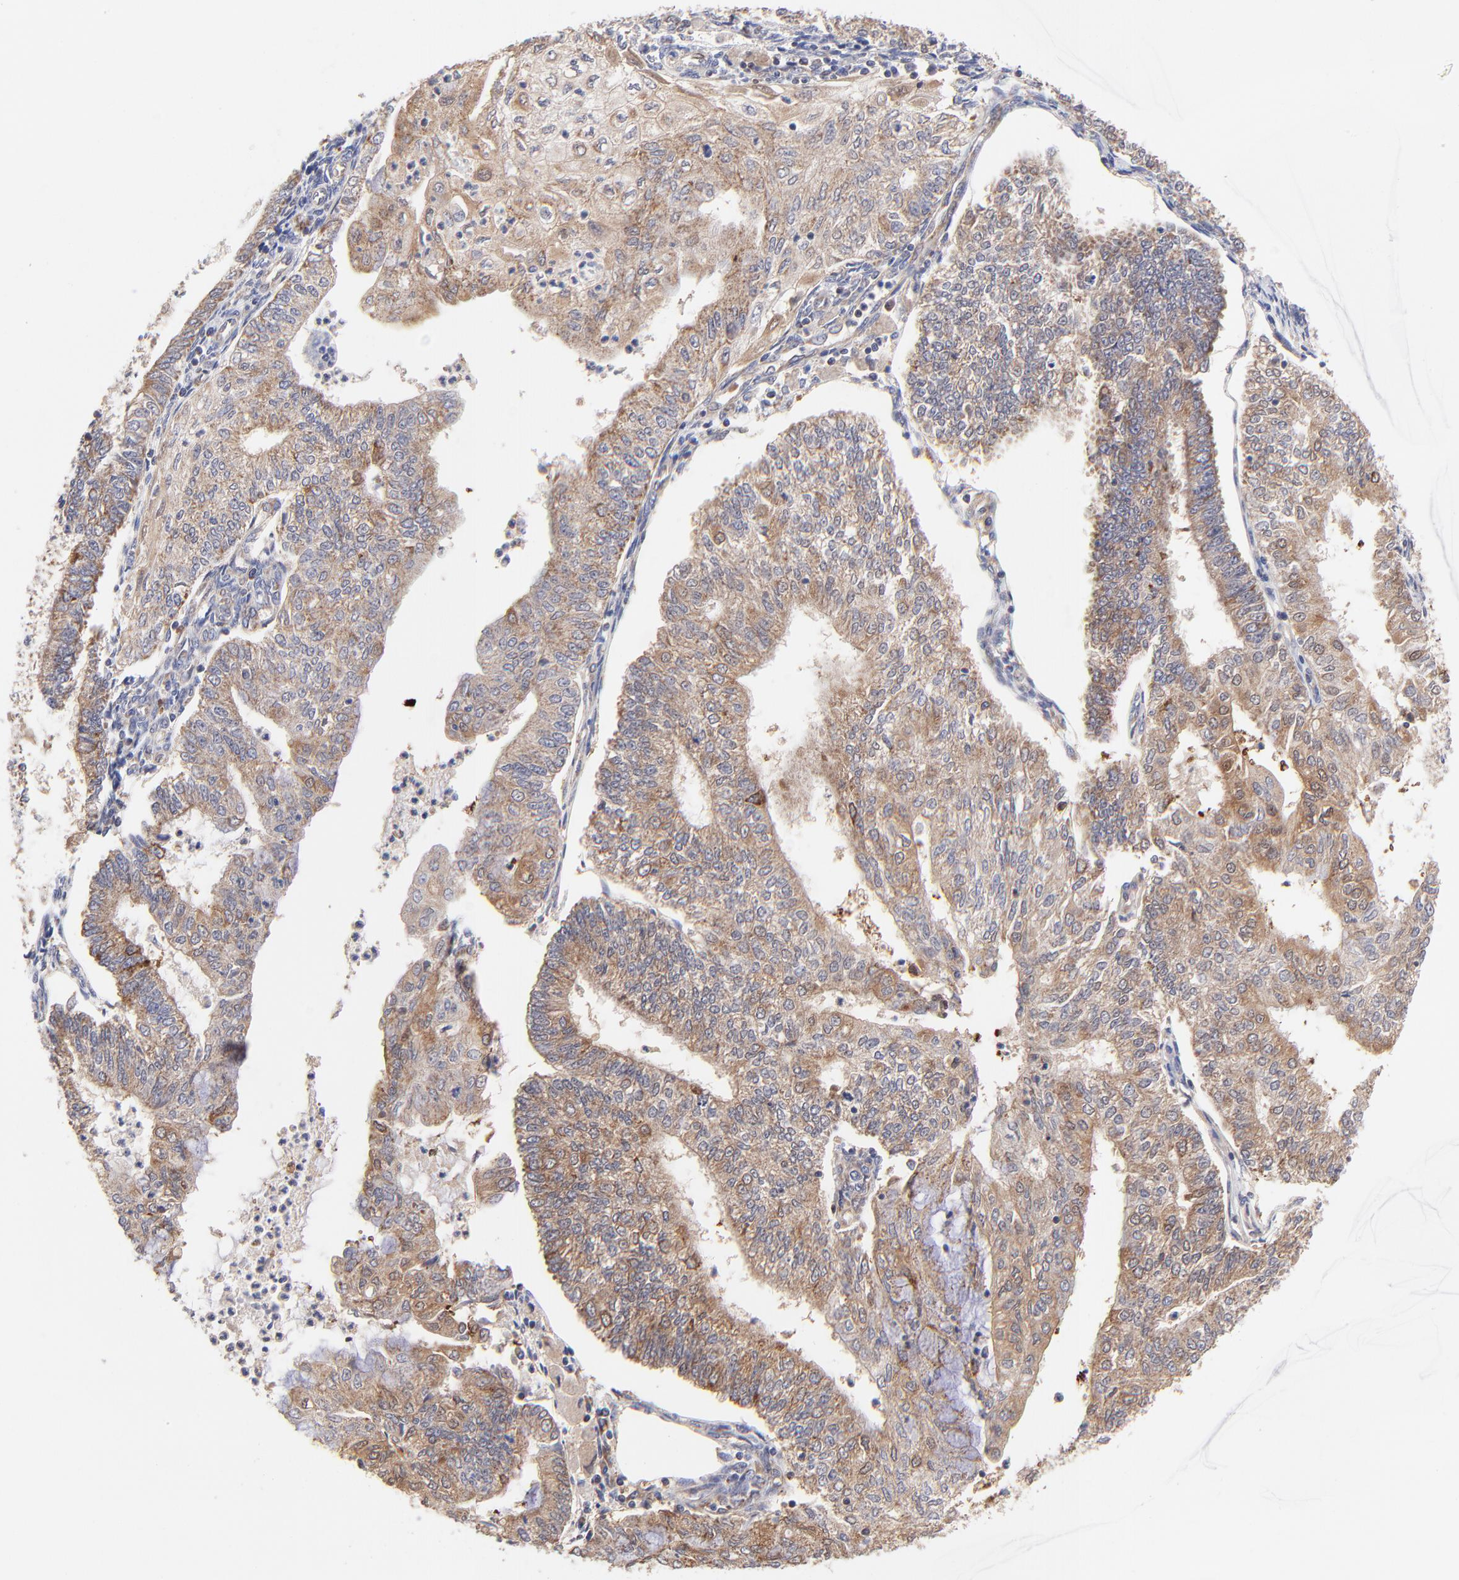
{"staining": {"intensity": "moderate", "quantity": ">75%", "location": "cytoplasmic/membranous"}, "tissue": "endometrial cancer", "cell_type": "Tumor cells", "image_type": "cancer", "snomed": [{"axis": "morphology", "description": "Adenocarcinoma, NOS"}, {"axis": "topography", "description": "Endometrium"}], "caption": "This is a photomicrograph of immunohistochemistry staining of adenocarcinoma (endometrial), which shows moderate positivity in the cytoplasmic/membranous of tumor cells.", "gene": "FBXL12", "patient": {"sex": "female", "age": 59}}